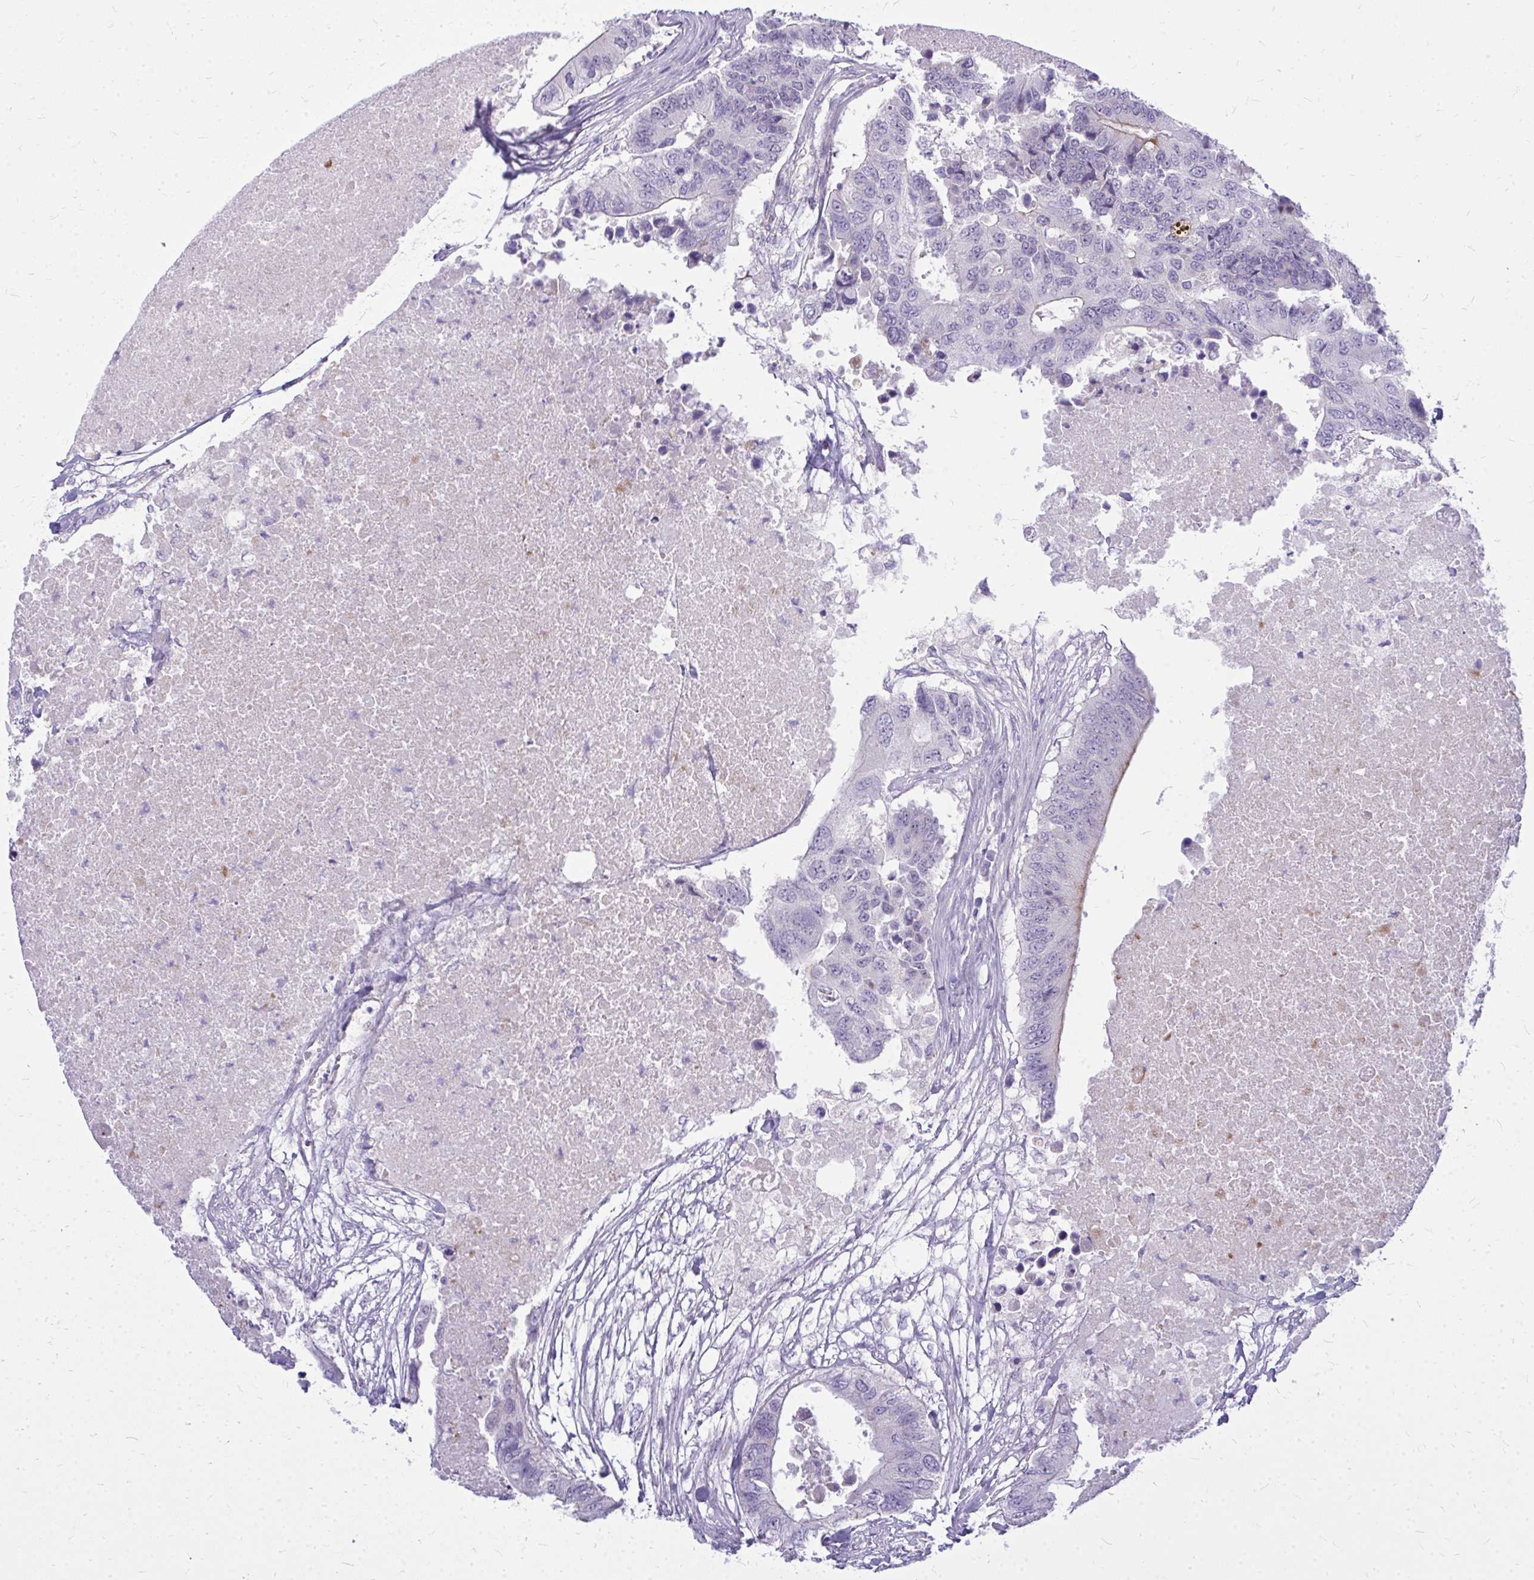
{"staining": {"intensity": "moderate", "quantity": "<25%", "location": "cytoplasmic/membranous"}, "tissue": "colorectal cancer", "cell_type": "Tumor cells", "image_type": "cancer", "snomed": [{"axis": "morphology", "description": "Adenocarcinoma, NOS"}, {"axis": "topography", "description": "Colon"}], "caption": "Brown immunohistochemical staining in colorectal adenocarcinoma reveals moderate cytoplasmic/membranous staining in approximately <25% of tumor cells.", "gene": "ZSCAN25", "patient": {"sex": "male", "age": 71}}